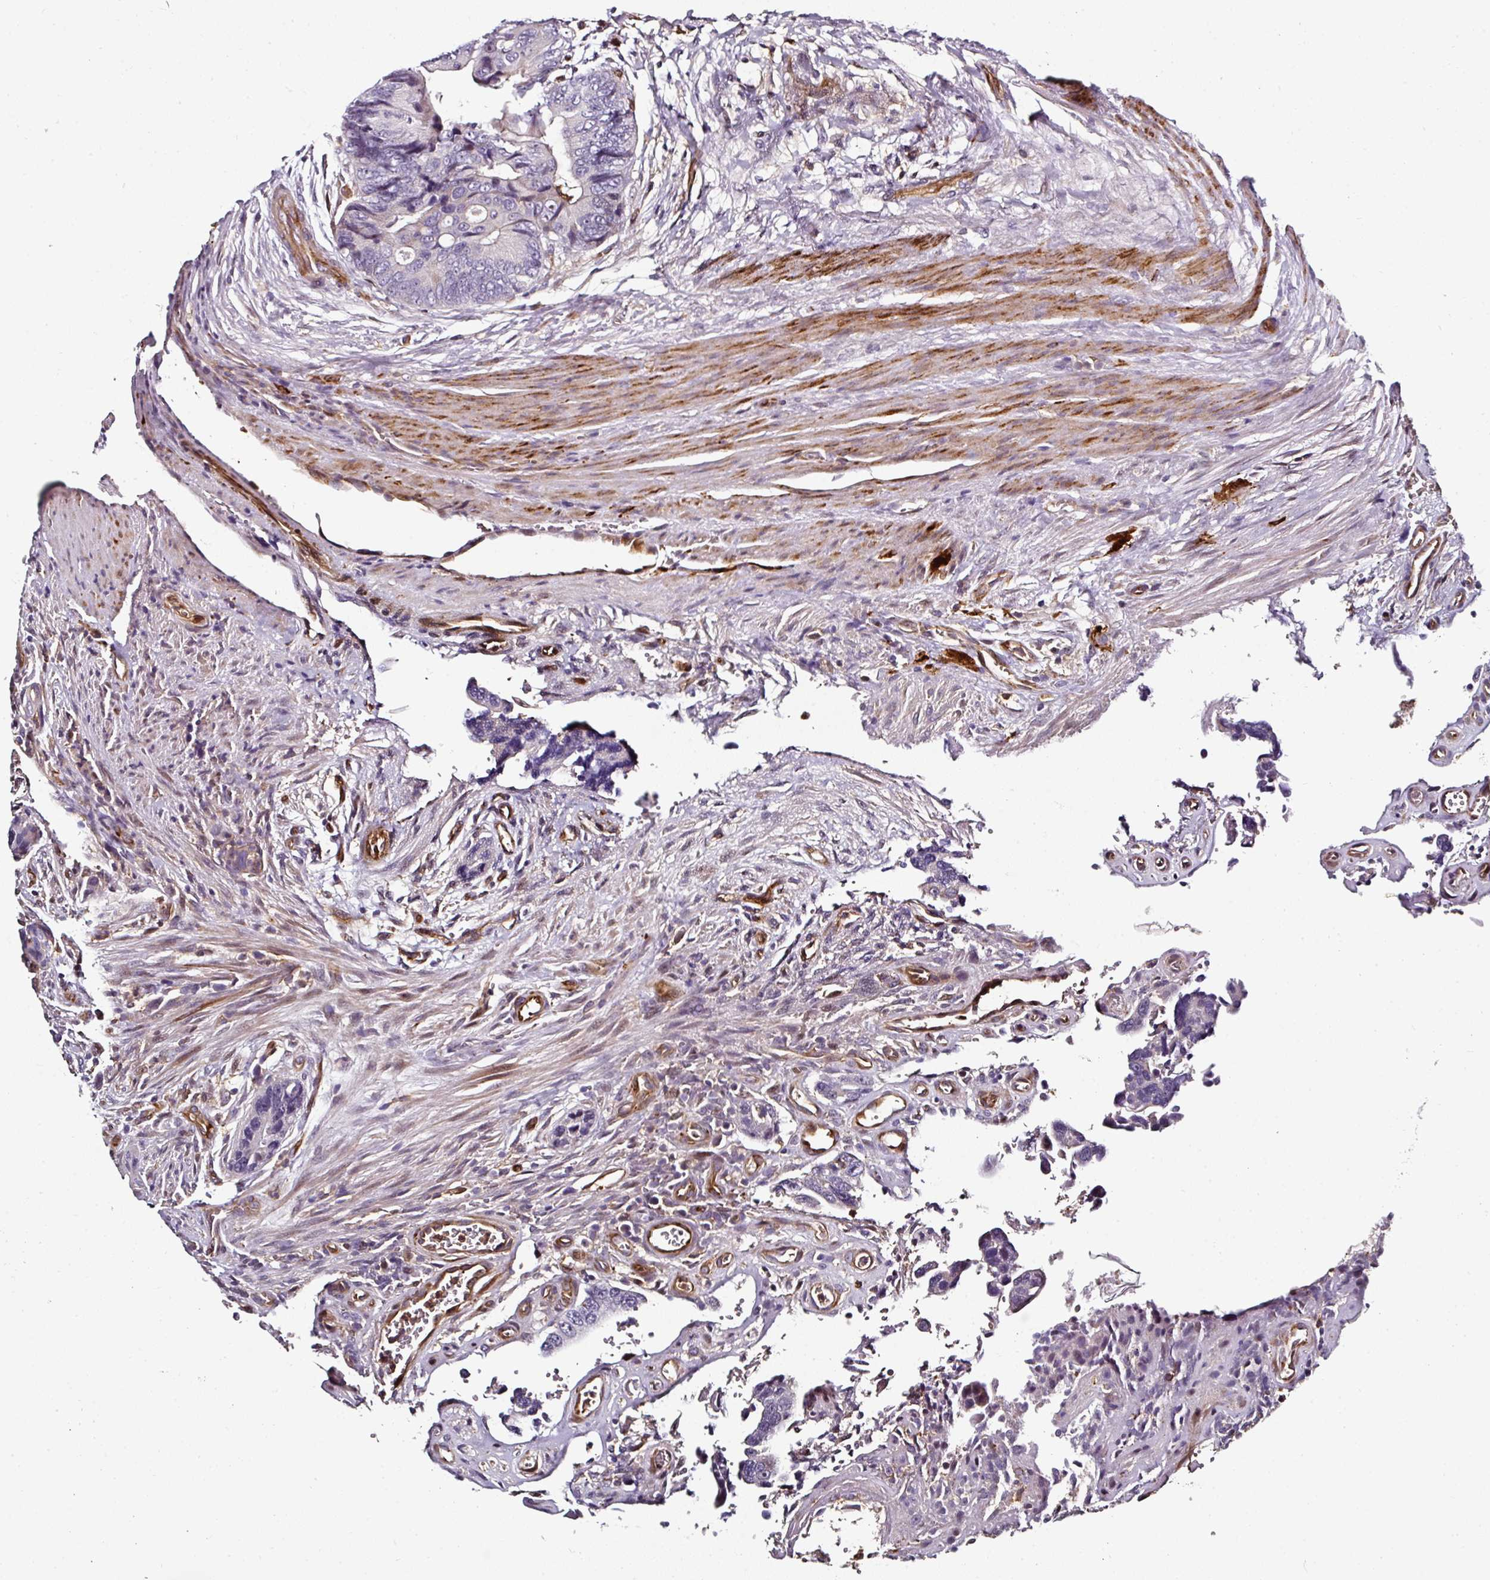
{"staining": {"intensity": "negative", "quantity": "none", "location": "none"}, "tissue": "colorectal cancer", "cell_type": "Tumor cells", "image_type": "cancer", "snomed": [{"axis": "morphology", "description": "Adenocarcinoma, NOS"}, {"axis": "topography", "description": "Colon"}], "caption": "The histopathology image displays no significant expression in tumor cells of adenocarcinoma (colorectal).", "gene": "BEND5", "patient": {"sex": "male", "age": 84}}